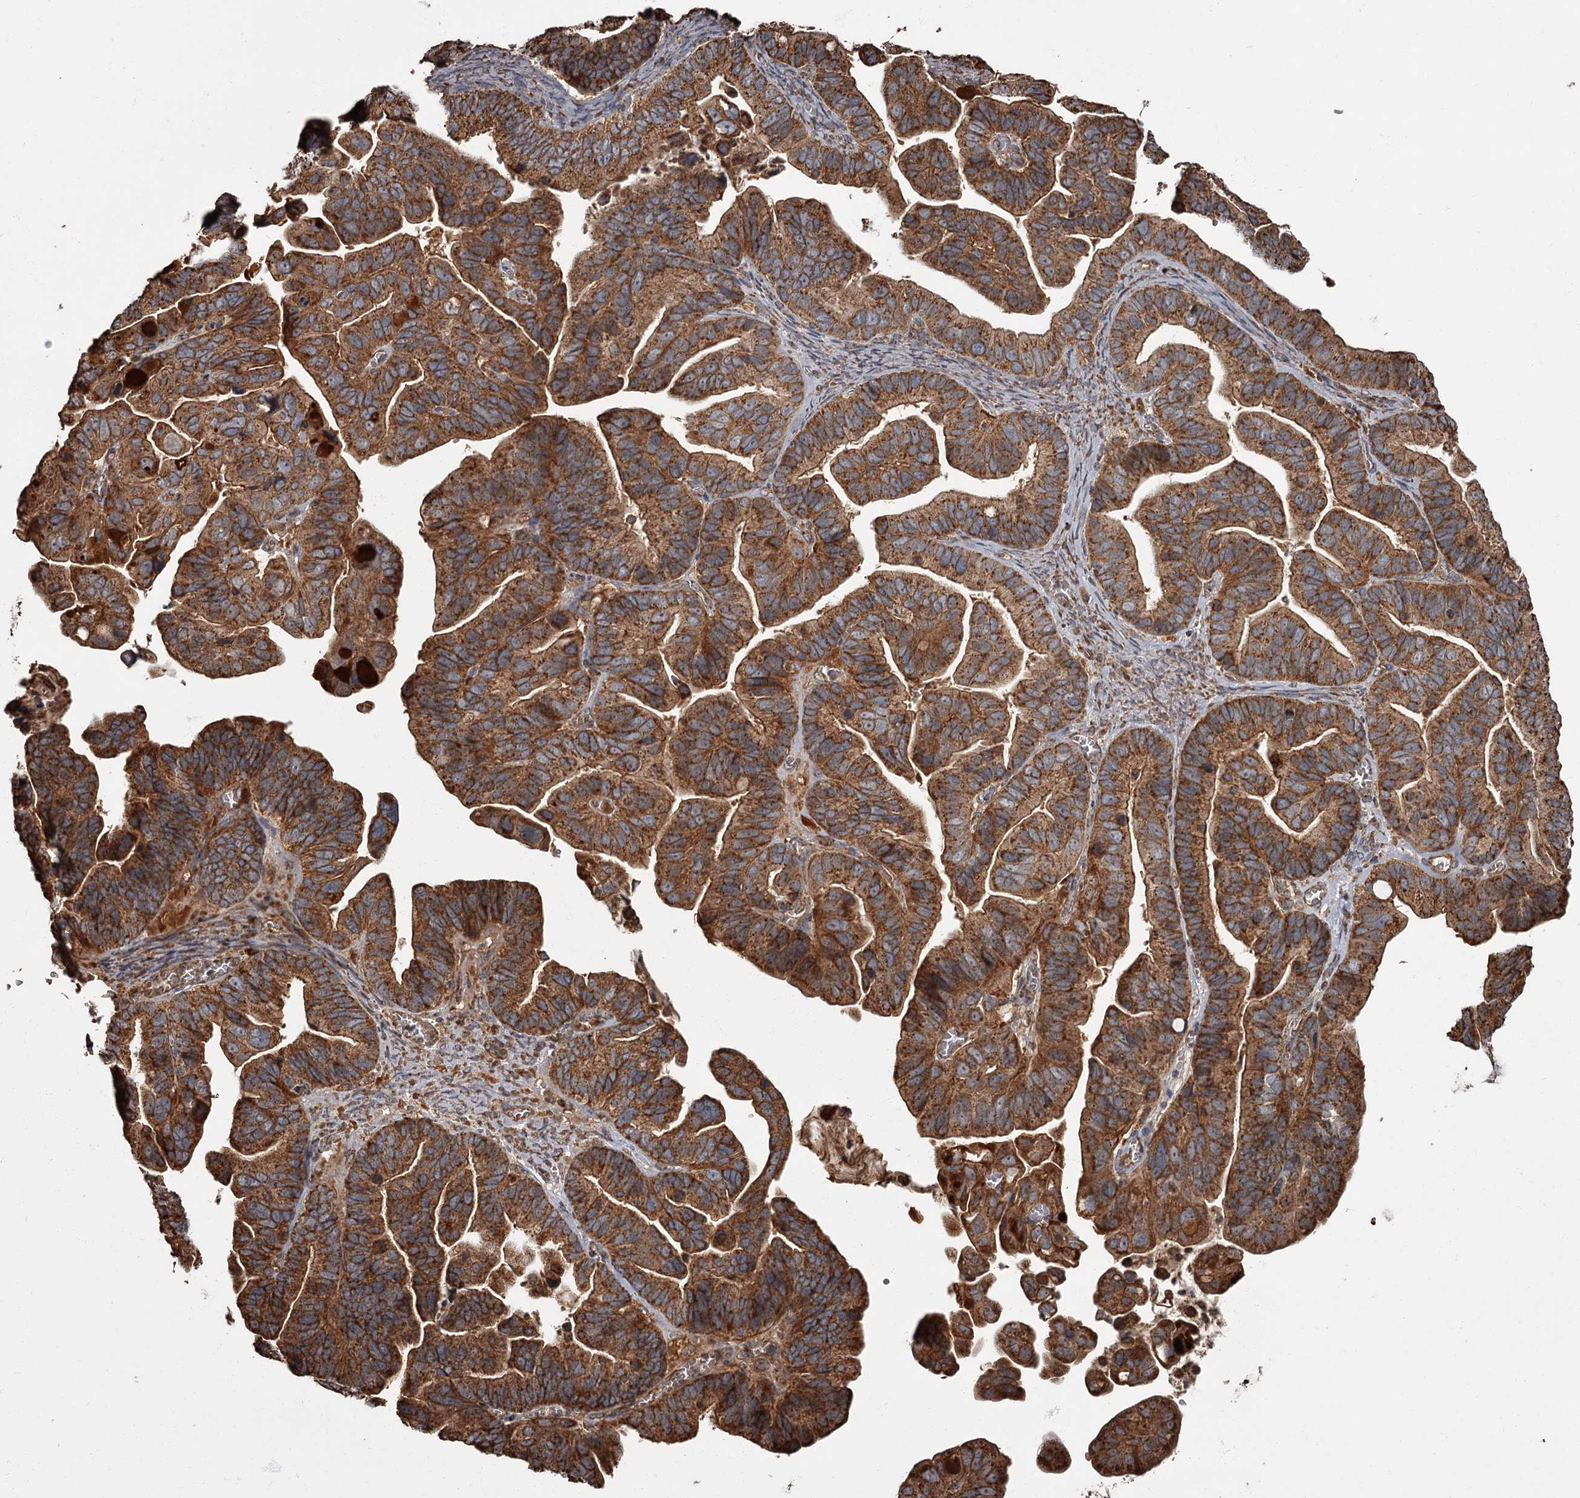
{"staining": {"intensity": "strong", "quantity": ">75%", "location": "cytoplasmic/membranous"}, "tissue": "ovarian cancer", "cell_type": "Tumor cells", "image_type": "cancer", "snomed": [{"axis": "morphology", "description": "Cystadenocarcinoma, serous, NOS"}, {"axis": "topography", "description": "Ovary"}], "caption": "A brown stain highlights strong cytoplasmic/membranous staining of a protein in human ovarian cancer tumor cells. (Stains: DAB in brown, nuclei in blue, Microscopy: brightfield microscopy at high magnification).", "gene": "THAP9", "patient": {"sex": "female", "age": 56}}